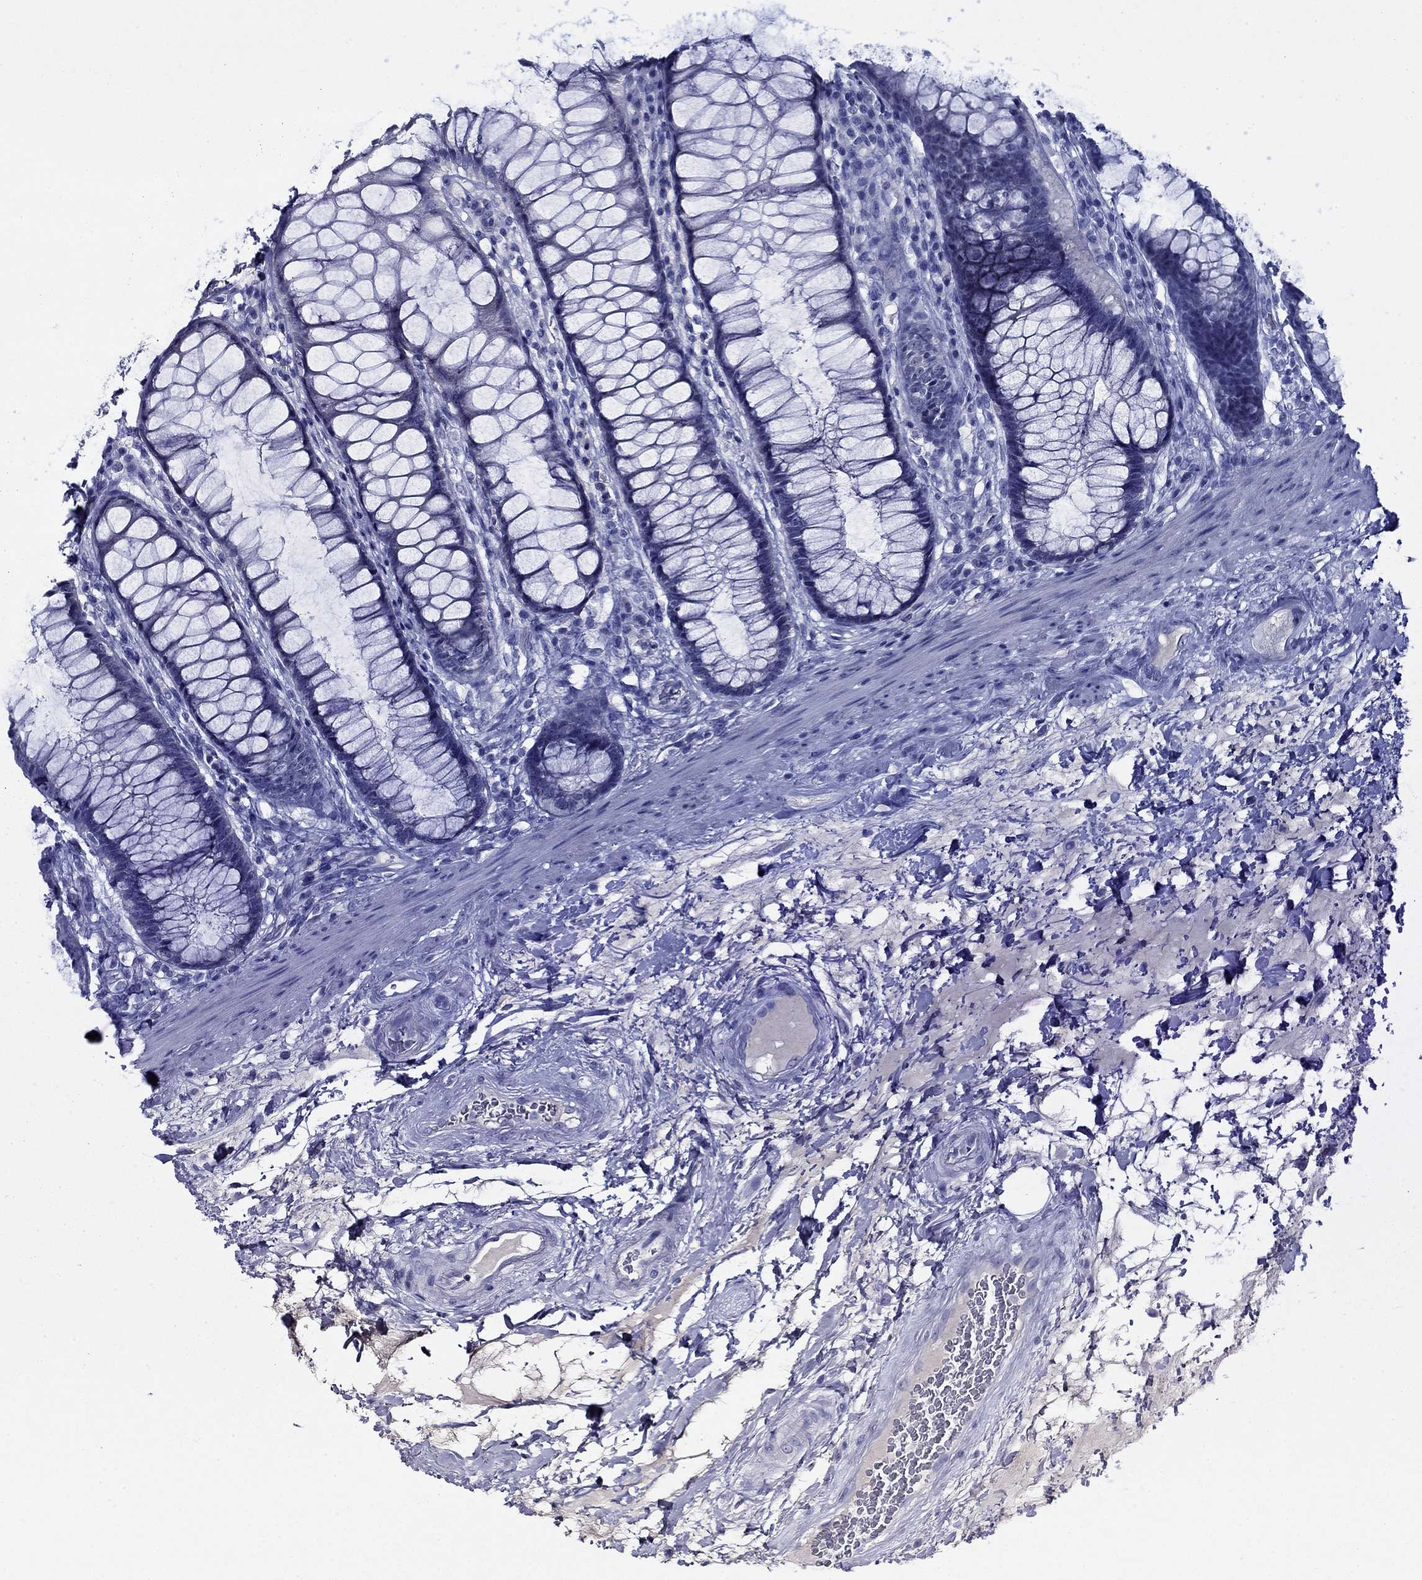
{"staining": {"intensity": "negative", "quantity": "none", "location": "none"}, "tissue": "rectum", "cell_type": "Glandular cells", "image_type": "normal", "snomed": [{"axis": "morphology", "description": "Normal tissue, NOS"}, {"axis": "topography", "description": "Rectum"}], "caption": "DAB (3,3'-diaminobenzidine) immunohistochemical staining of unremarkable human rectum shows no significant staining in glandular cells.", "gene": "ODF4", "patient": {"sex": "male", "age": 72}}